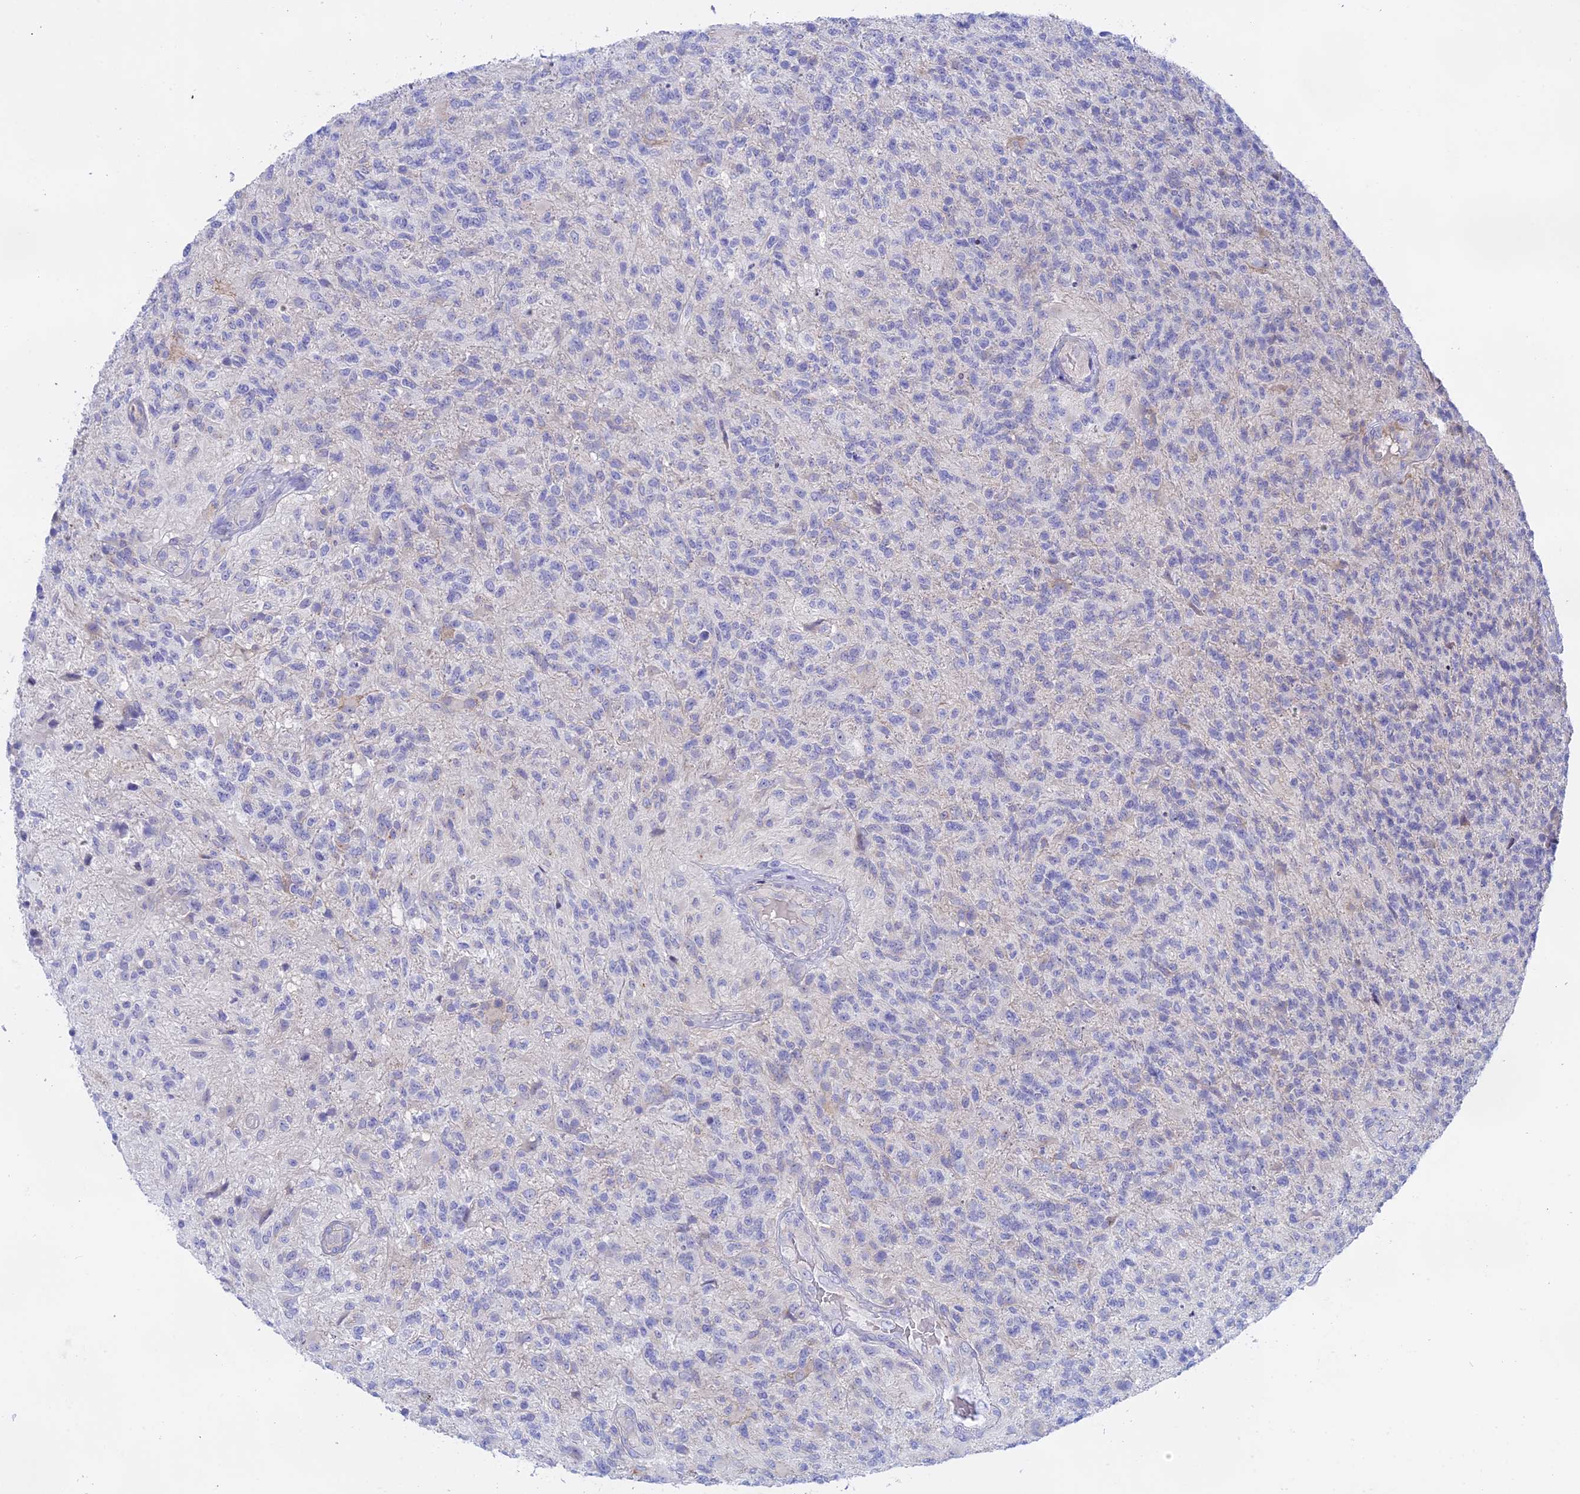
{"staining": {"intensity": "negative", "quantity": "none", "location": "none"}, "tissue": "glioma", "cell_type": "Tumor cells", "image_type": "cancer", "snomed": [{"axis": "morphology", "description": "Glioma, malignant, High grade"}, {"axis": "topography", "description": "Brain"}], "caption": "Malignant glioma (high-grade) stained for a protein using IHC displays no expression tumor cells.", "gene": "GLB1L", "patient": {"sex": "male", "age": 56}}